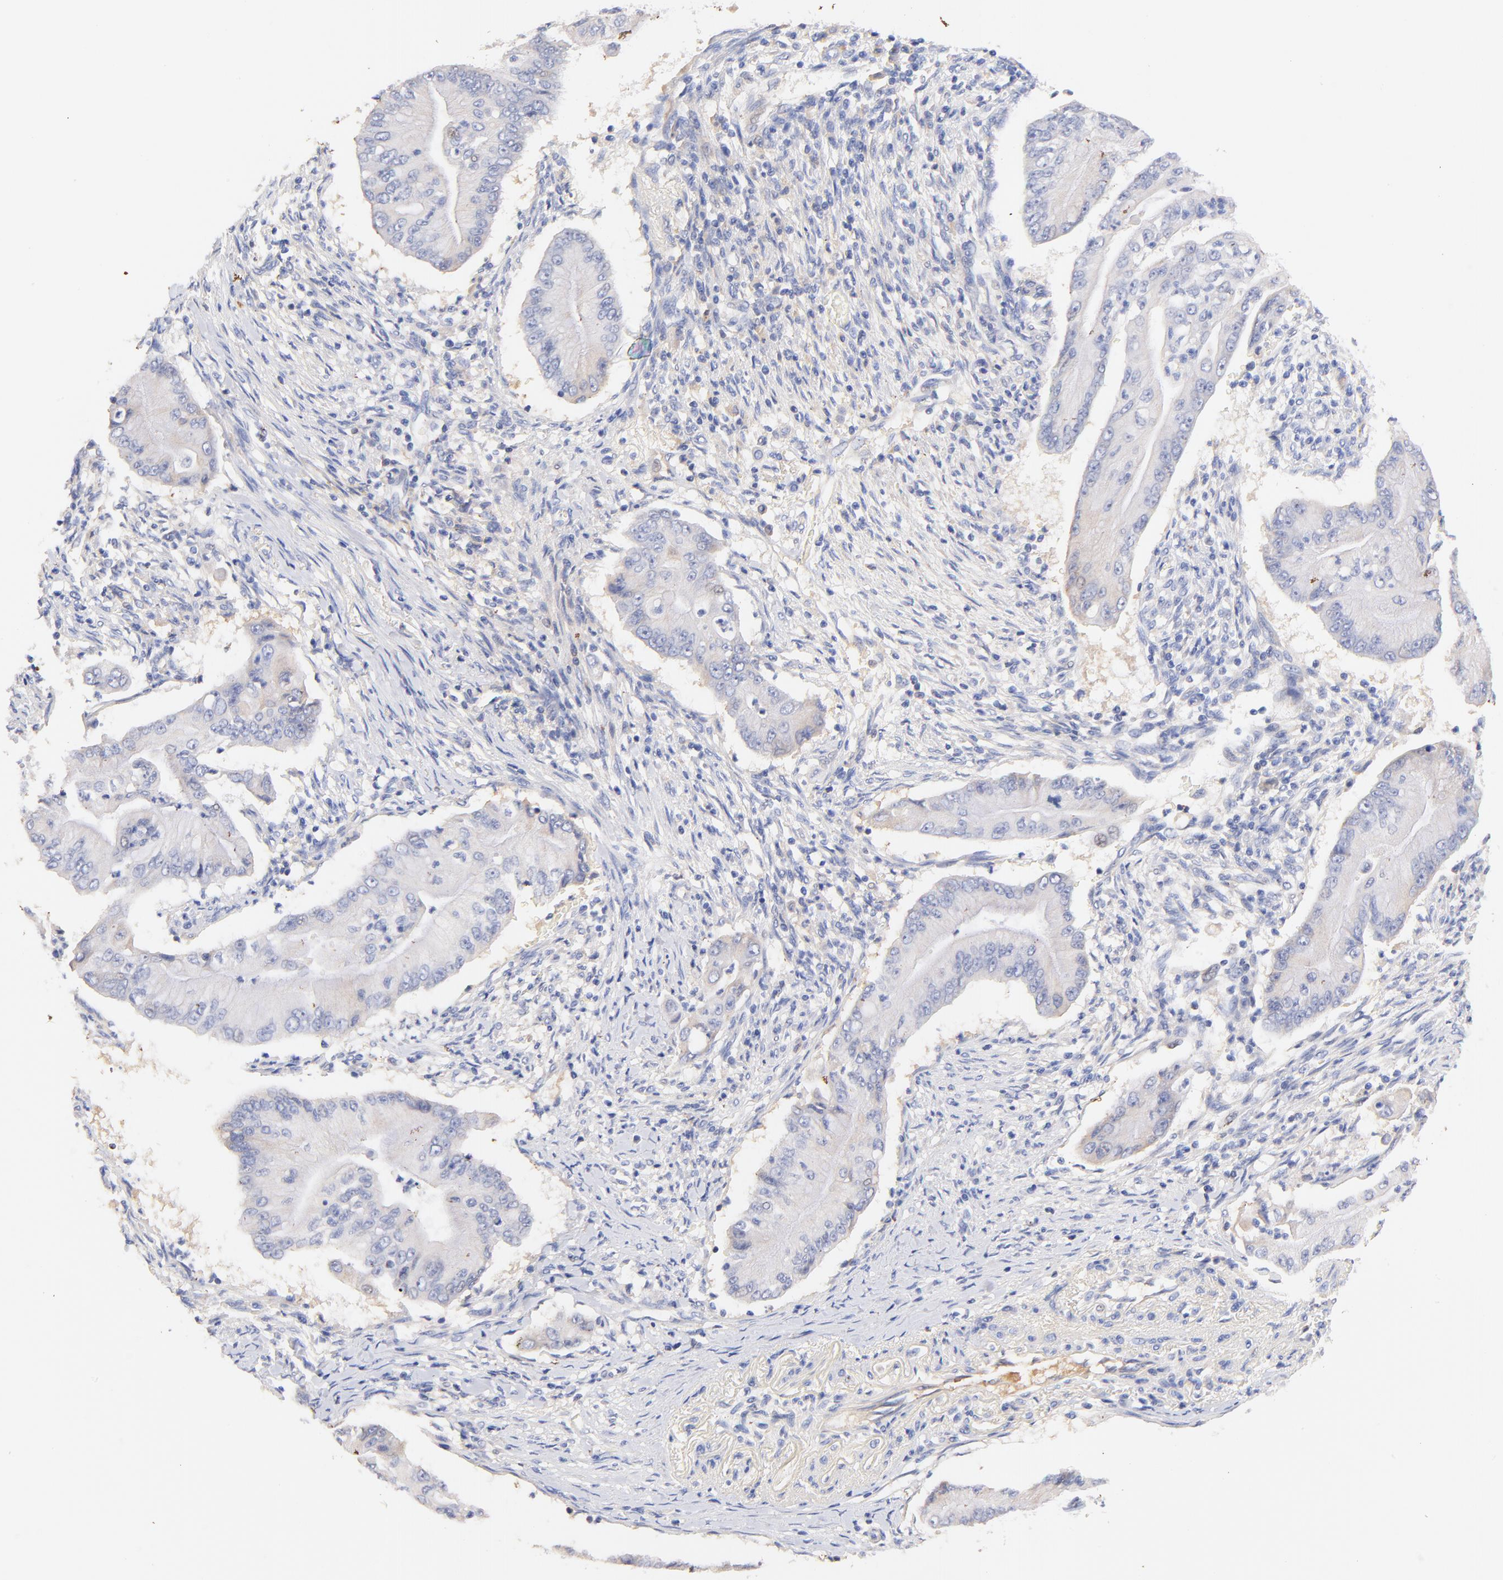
{"staining": {"intensity": "negative", "quantity": "none", "location": "none"}, "tissue": "pancreatic cancer", "cell_type": "Tumor cells", "image_type": "cancer", "snomed": [{"axis": "morphology", "description": "Adenocarcinoma, NOS"}, {"axis": "topography", "description": "Pancreas"}], "caption": "Pancreatic adenocarcinoma was stained to show a protein in brown. There is no significant positivity in tumor cells.", "gene": "IGLV7-43", "patient": {"sex": "male", "age": 62}}